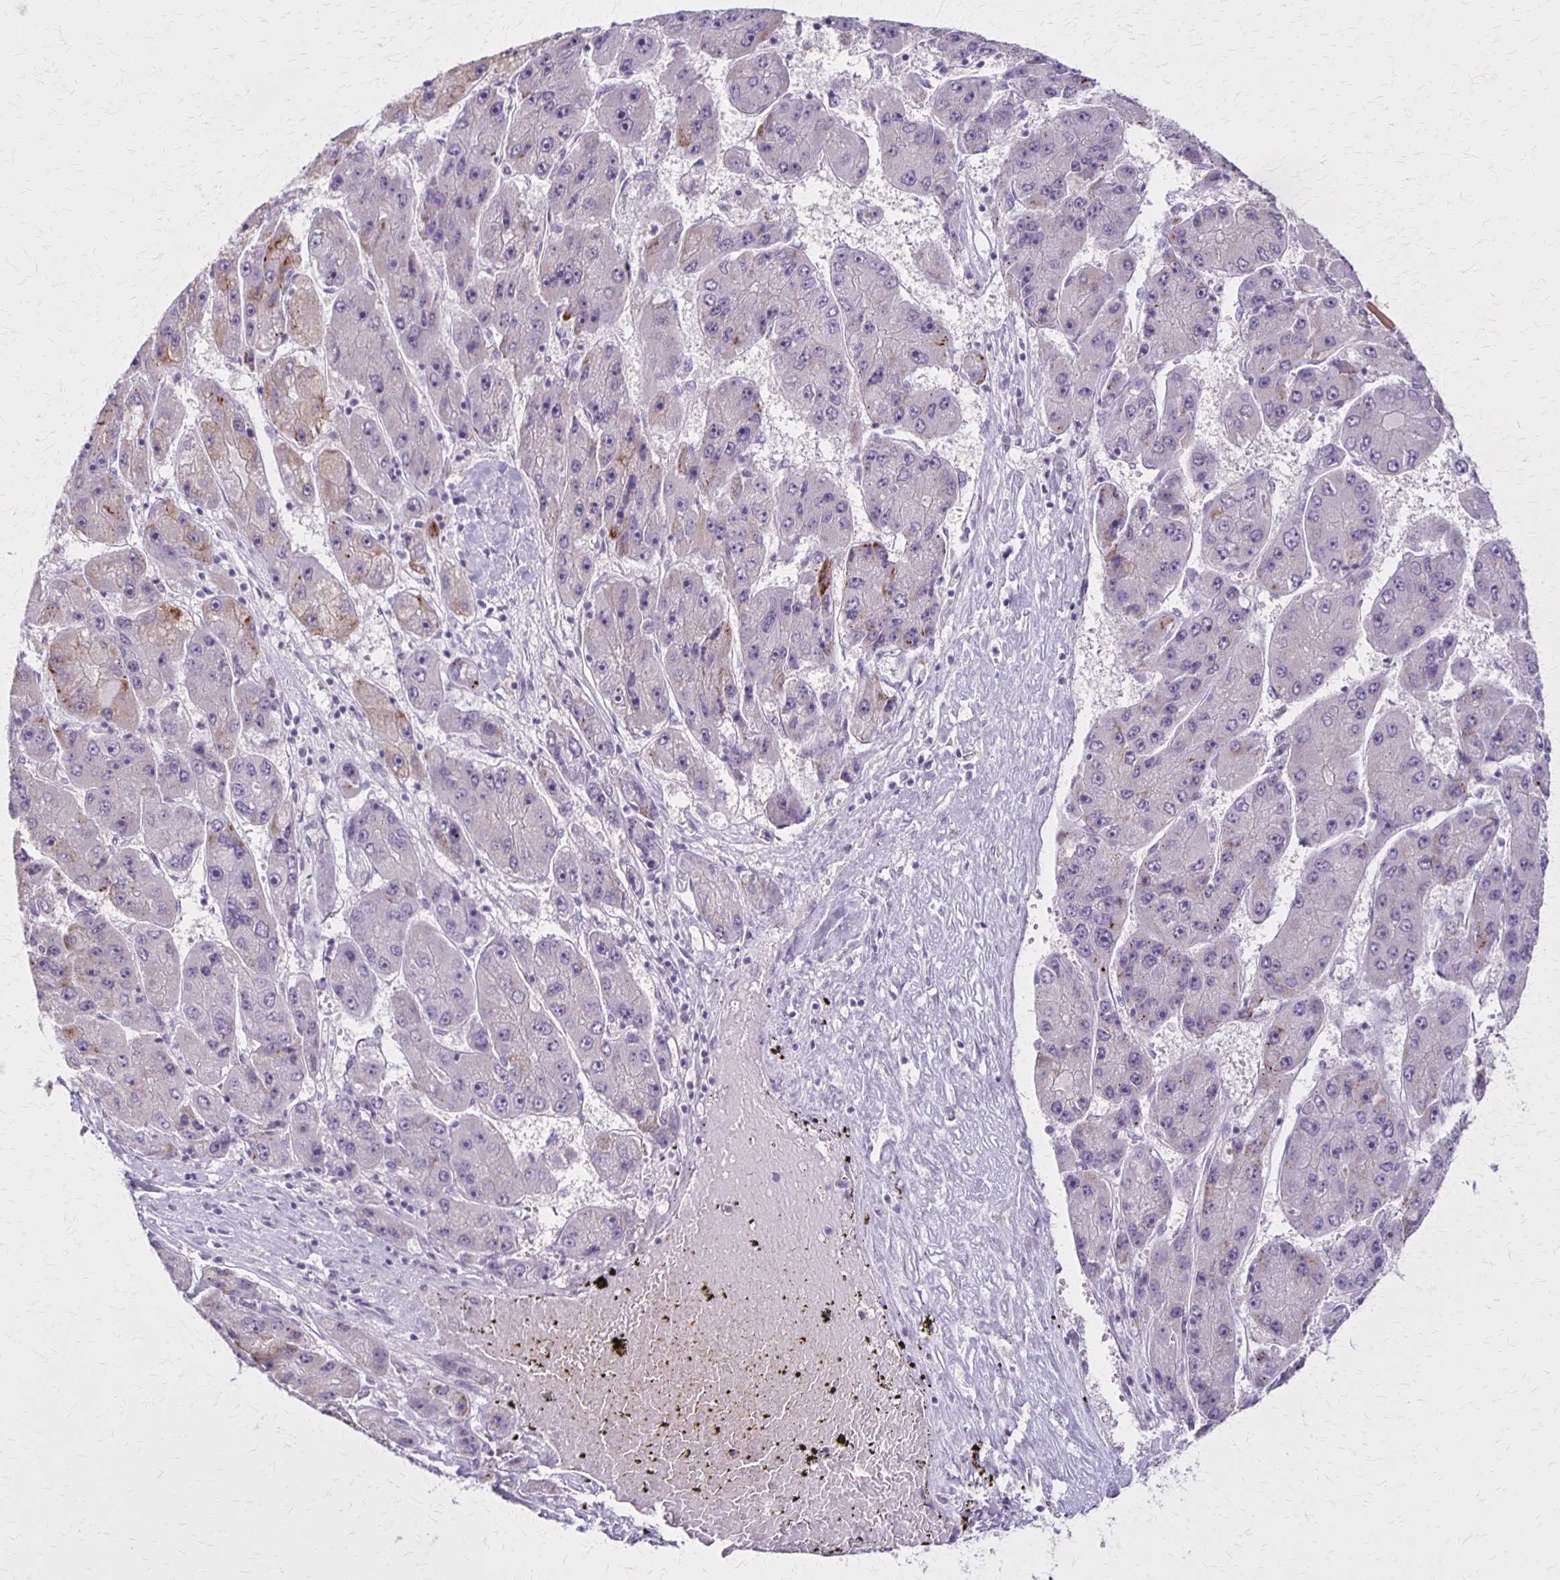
{"staining": {"intensity": "moderate", "quantity": "<25%", "location": "cytoplasmic/membranous"}, "tissue": "liver cancer", "cell_type": "Tumor cells", "image_type": "cancer", "snomed": [{"axis": "morphology", "description": "Carcinoma, Hepatocellular, NOS"}, {"axis": "topography", "description": "Liver"}], "caption": "This micrograph shows liver cancer (hepatocellular carcinoma) stained with IHC to label a protein in brown. The cytoplasmic/membranous of tumor cells show moderate positivity for the protein. Nuclei are counter-stained blue.", "gene": "SLC35E2B", "patient": {"sex": "female", "age": 61}}